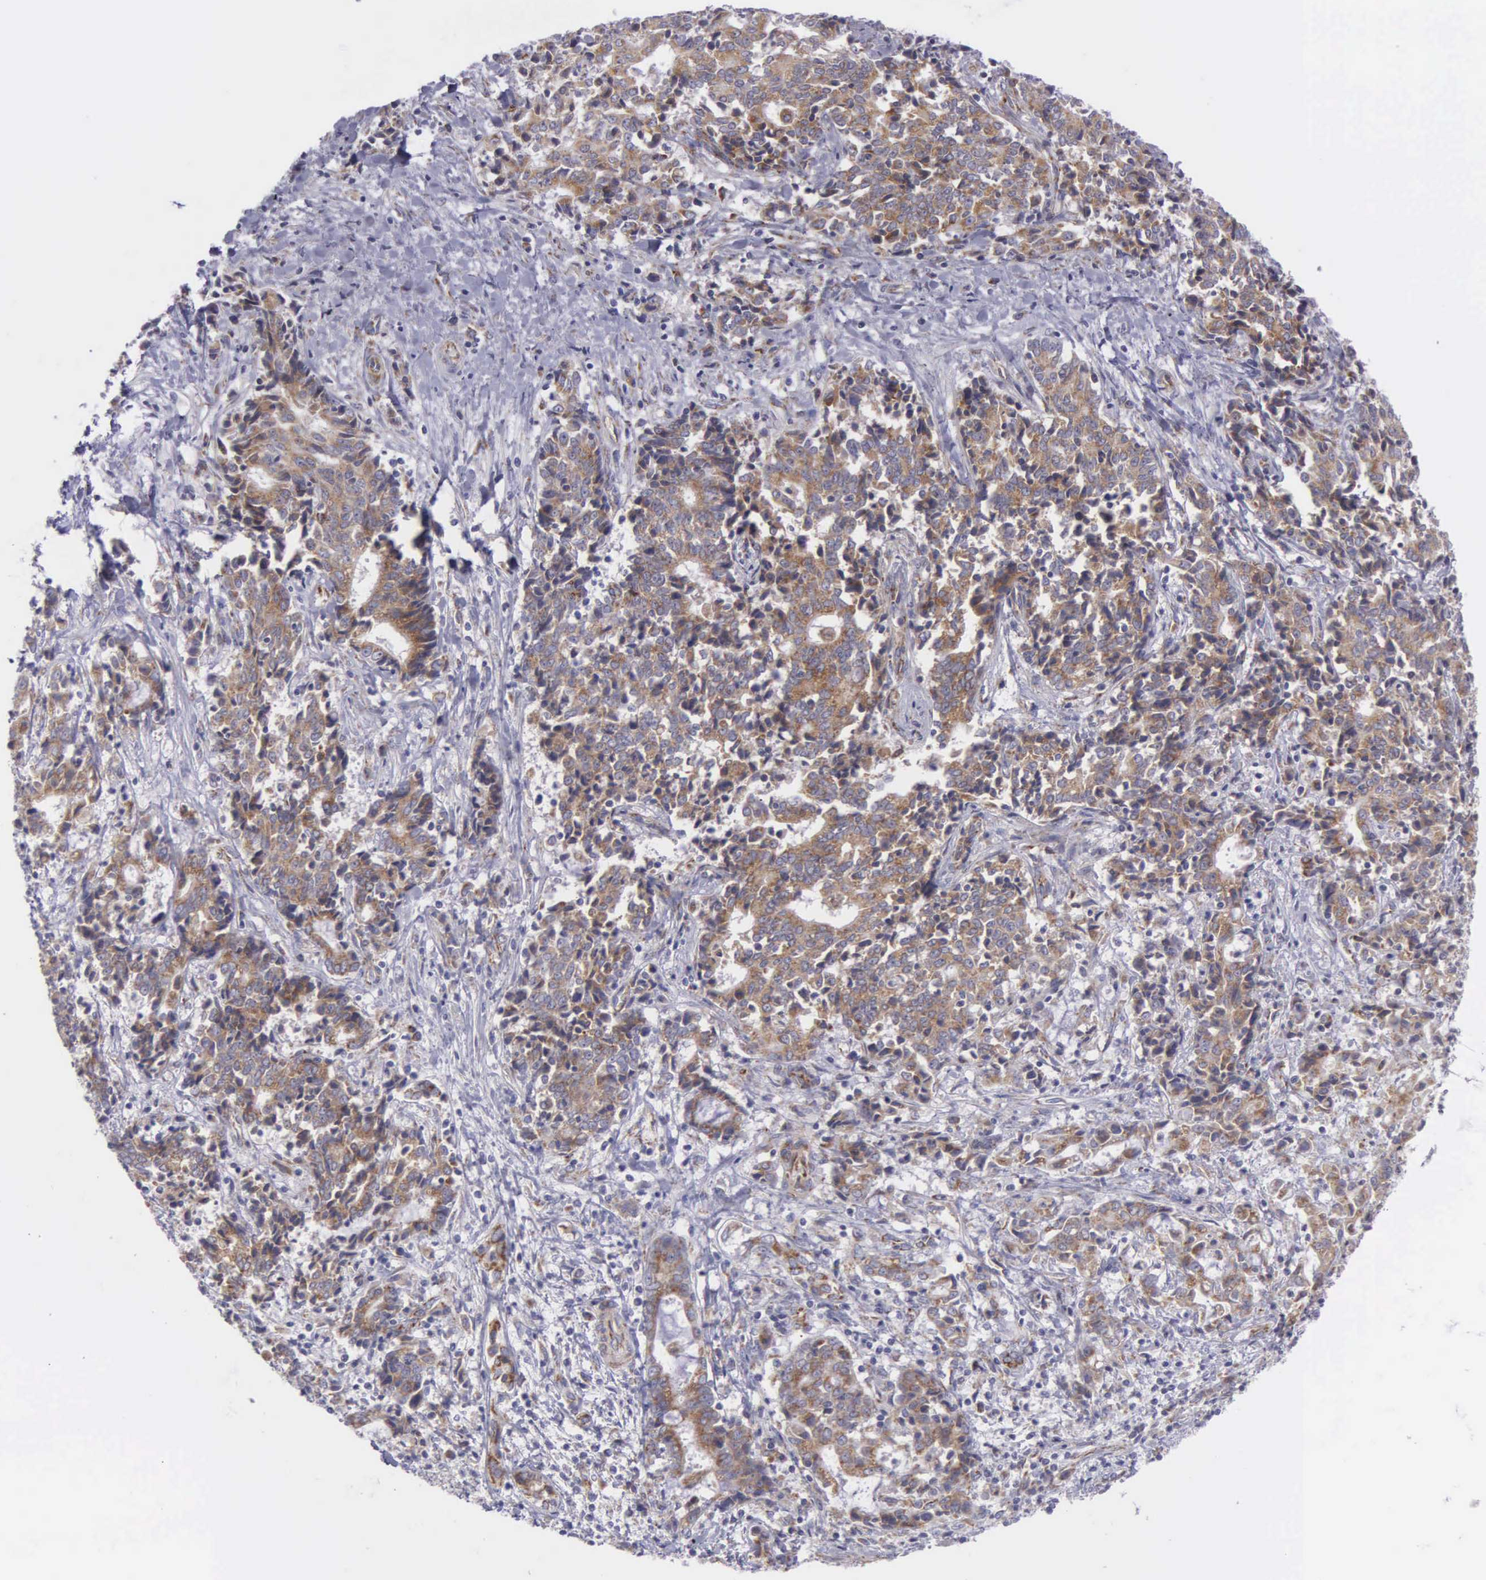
{"staining": {"intensity": "moderate", "quantity": ">75%", "location": "cytoplasmic/membranous"}, "tissue": "liver cancer", "cell_type": "Tumor cells", "image_type": "cancer", "snomed": [{"axis": "morphology", "description": "Cholangiocarcinoma"}, {"axis": "topography", "description": "Liver"}], "caption": "A high-resolution image shows immunohistochemistry staining of liver cancer, which displays moderate cytoplasmic/membranous staining in about >75% of tumor cells.", "gene": "SYNJ2BP", "patient": {"sex": "male", "age": 57}}